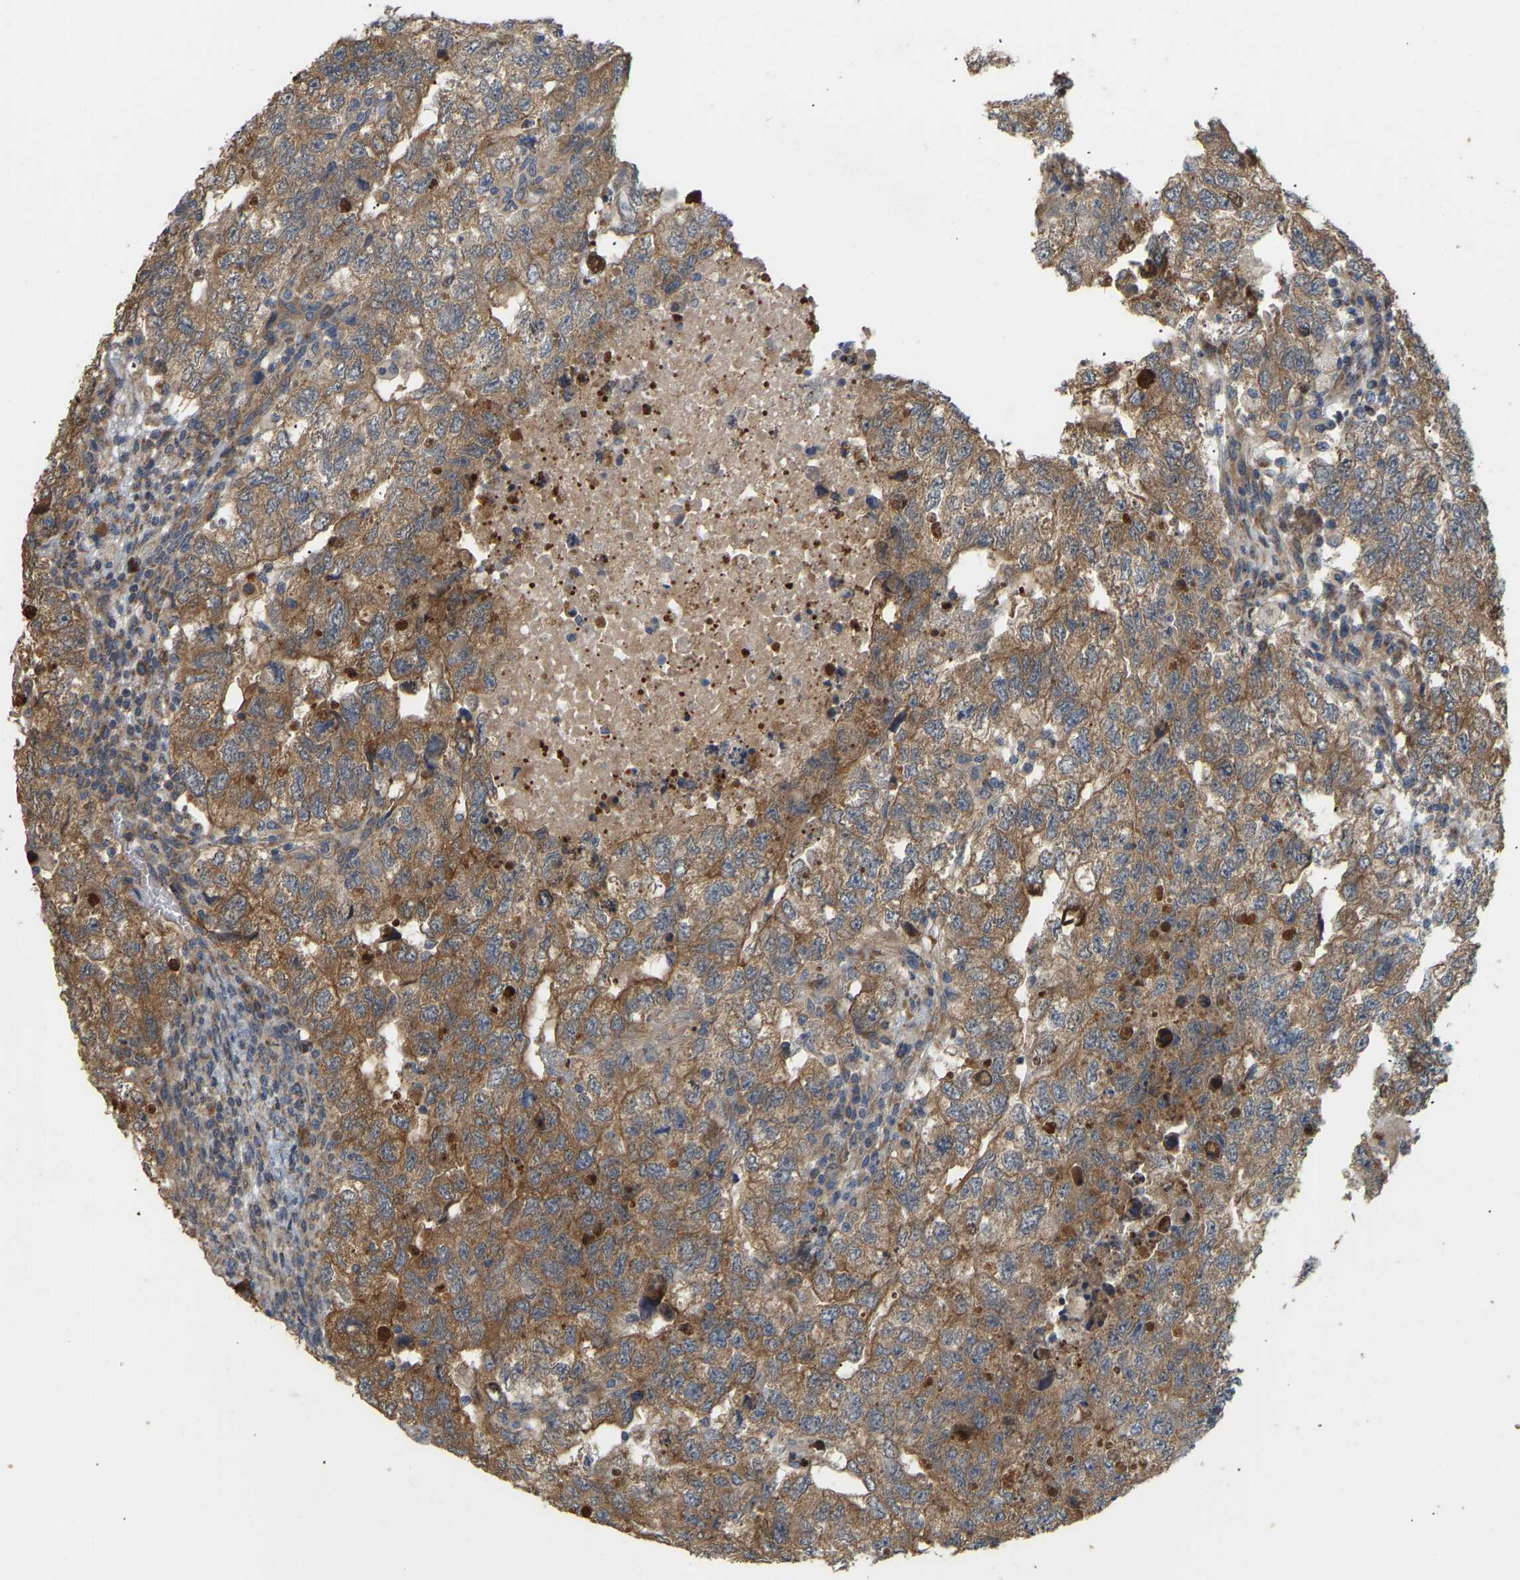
{"staining": {"intensity": "moderate", "quantity": ">75%", "location": "cytoplasmic/membranous"}, "tissue": "testis cancer", "cell_type": "Tumor cells", "image_type": "cancer", "snomed": [{"axis": "morphology", "description": "Seminoma, NOS"}, {"axis": "topography", "description": "Testis"}], "caption": "Brown immunohistochemical staining in testis cancer (seminoma) shows moderate cytoplasmic/membranous positivity in approximately >75% of tumor cells.", "gene": "HACD2", "patient": {"sex": "male", "age": 33}}